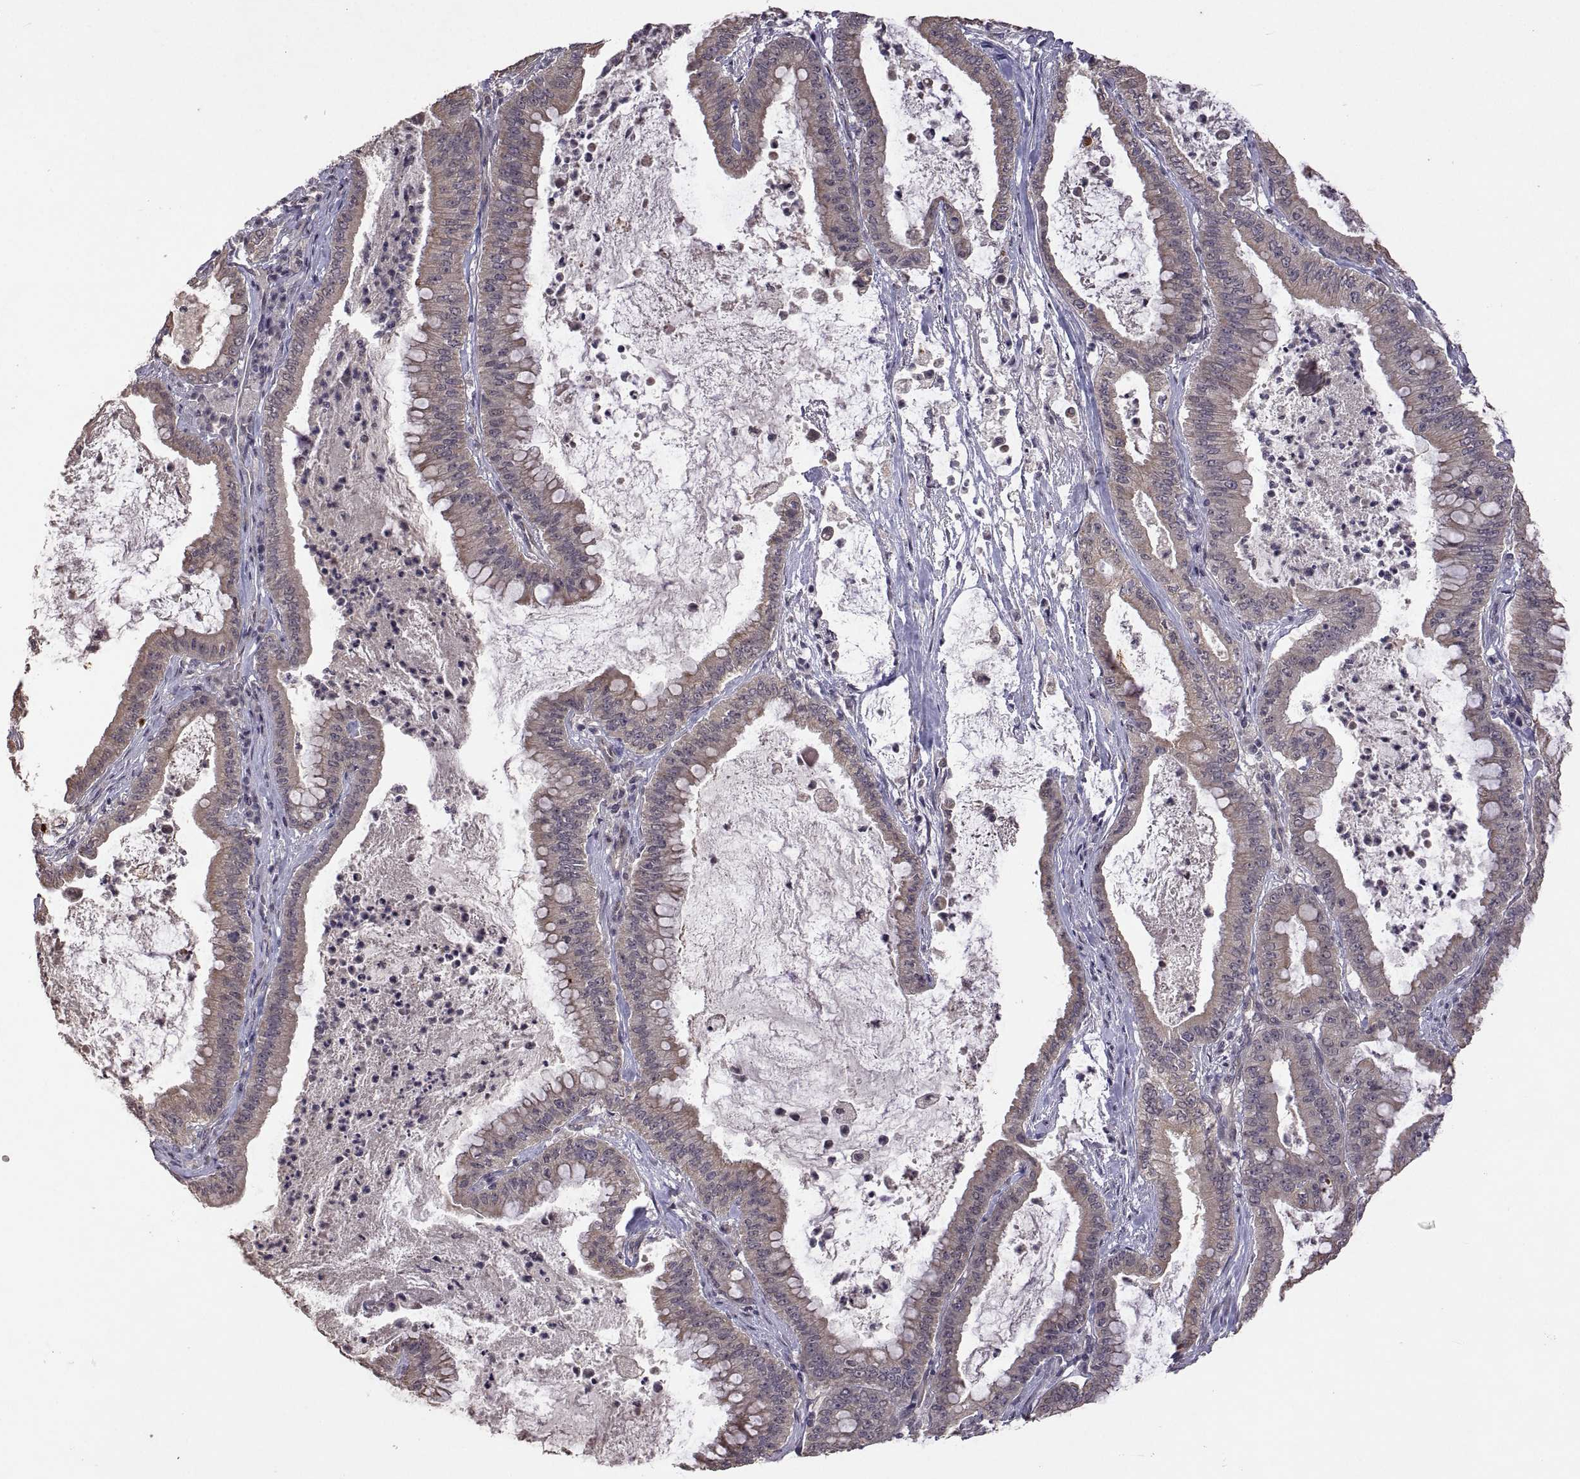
{"staining": {"intensity": "moderate", "quantity": ">75%", "location": "cytoplasmic/membranous"}, "tissue": "pancreatic cancer", "cell_type": "Tumor cells", "image_type": "cancer", "snomed": [{"axis": "morphology", "description": "Adenocarcinoma, NOS"}, {"axis": "topography", "description": "Pancreas"}], "caption": "Immunohistochemistry (IHC) histopathology image of neoplastic tissue: pancreatic cancer (adenocarcinoma) stained using immunohistochemistry (IHC) reveals medium levels of moderate protein expression localized specifically in the cytoplasmic/membranous of tumor cells, appearing as a cytoplasmic/membranous brown color.", "gene": "LAMA1", "patient": {"sex": "male", "age": 71}}